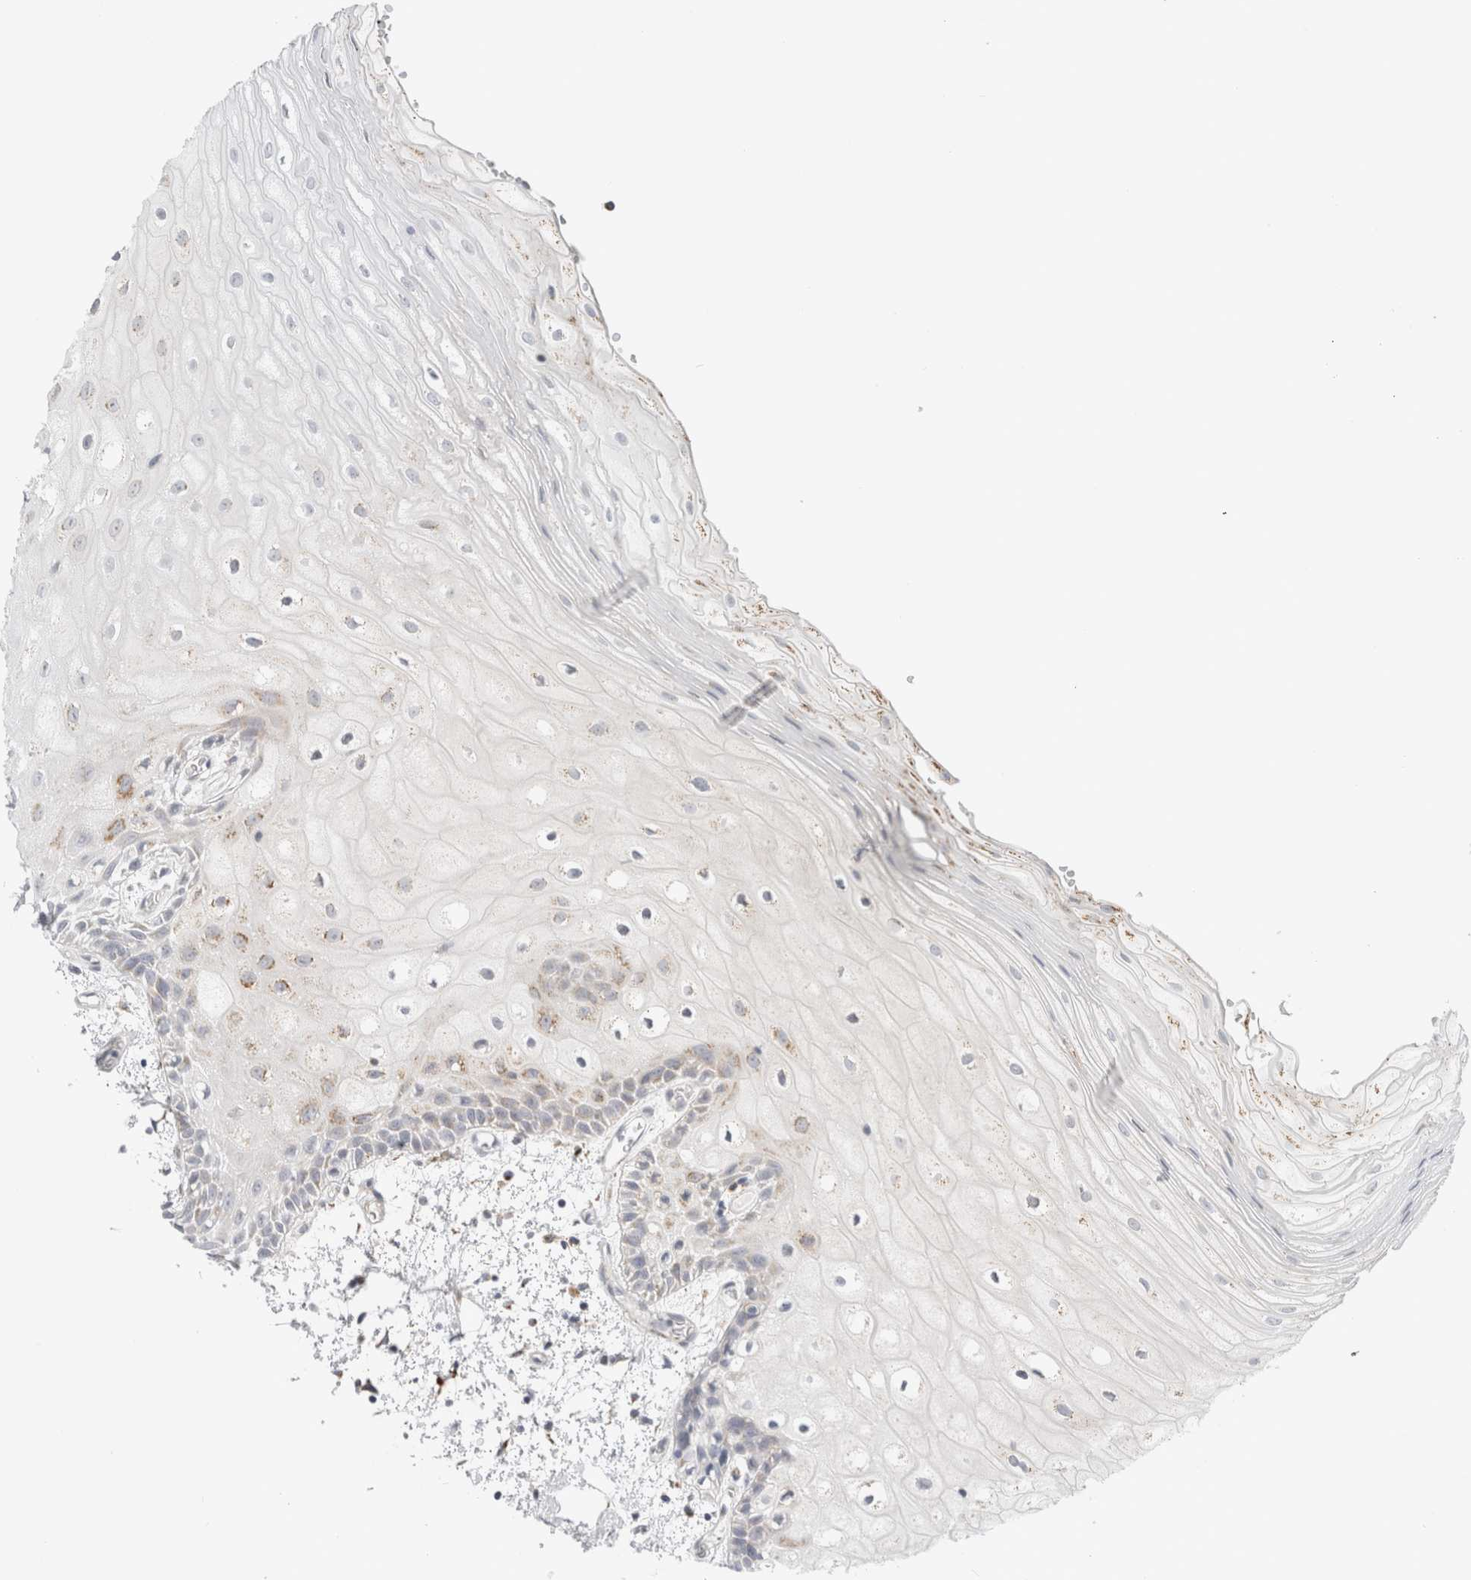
{"staining": {"intensity": "moderate", "quantity": "<25%", "location": "cytoplasmic/membranous"}, "tissue": "oral mucosa", "cell_type": "Squamous epithelial cells", "image_type": "normal", "snomed": [{"axis": "morphology", "description": "Normal tissue, NOS"}, {"axis": "topography", "description": "Oral tissue"}], "caption": "DAB immunohistochemical staining of benign human oral mucosa displays moderate cytoplasmic/membranous protein positivity in approximately <25% of squamous epithelial cells.", "gene": "FAHD1", "patient": {"sex": "male", "age": 52}}